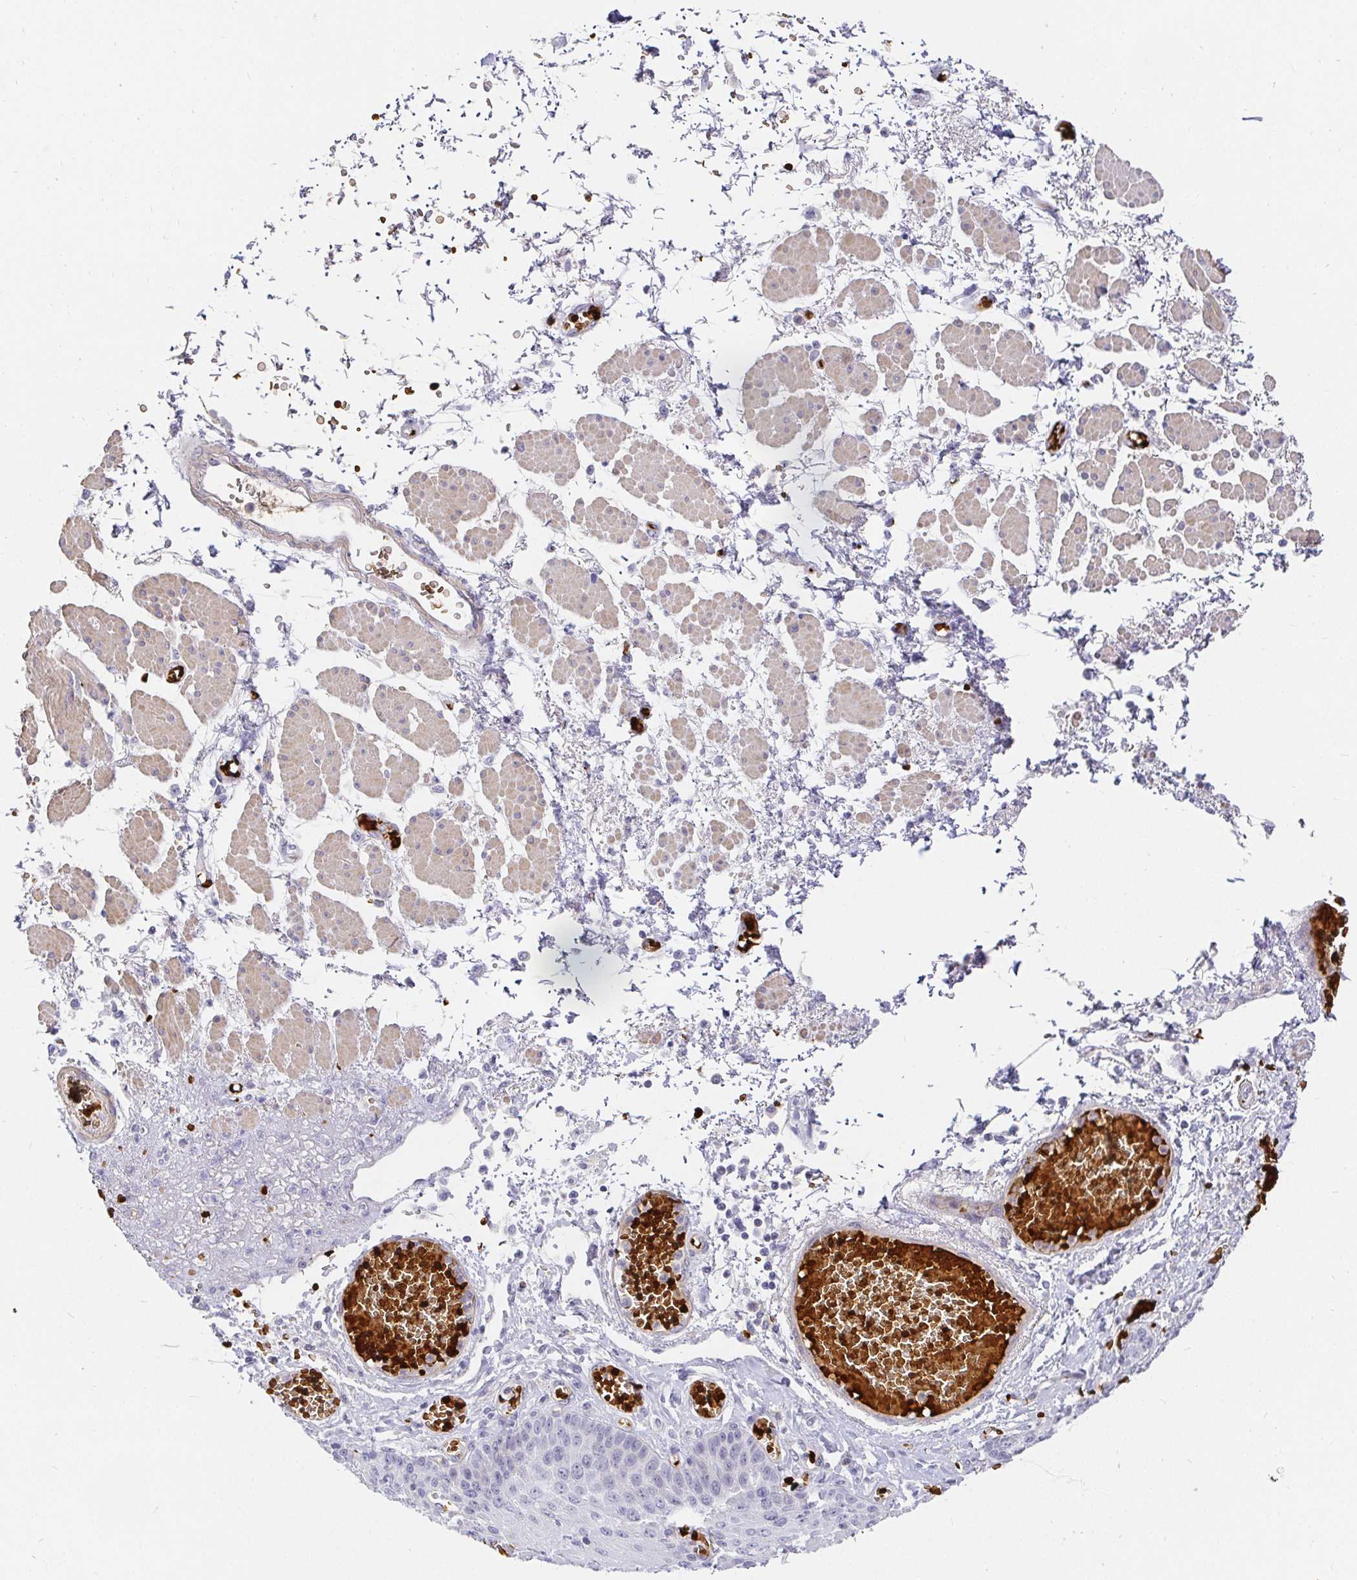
{"staining": {"intensity": "negative", "quantity": "none", "location": "none"}, "tissue": "esophagus", "cell_type": "Squamous epithelial cells", "image_type": "normal", "snomed": [{"axis": "morphology", "description": "Normal tissue, NOS"}, {"axis": "morphology", "description": "Adenocarcinoma, NOS"}, {"axis": "topography", "description": "Esophagus"}], "caption": "Immunohistochemistry of unremarkable human esophagus shows no expression in squamous epithelial cells. (DAB IHC, high magnification).", "gene": "FGF21", "patient": {"sex": "male", "age": 81}}